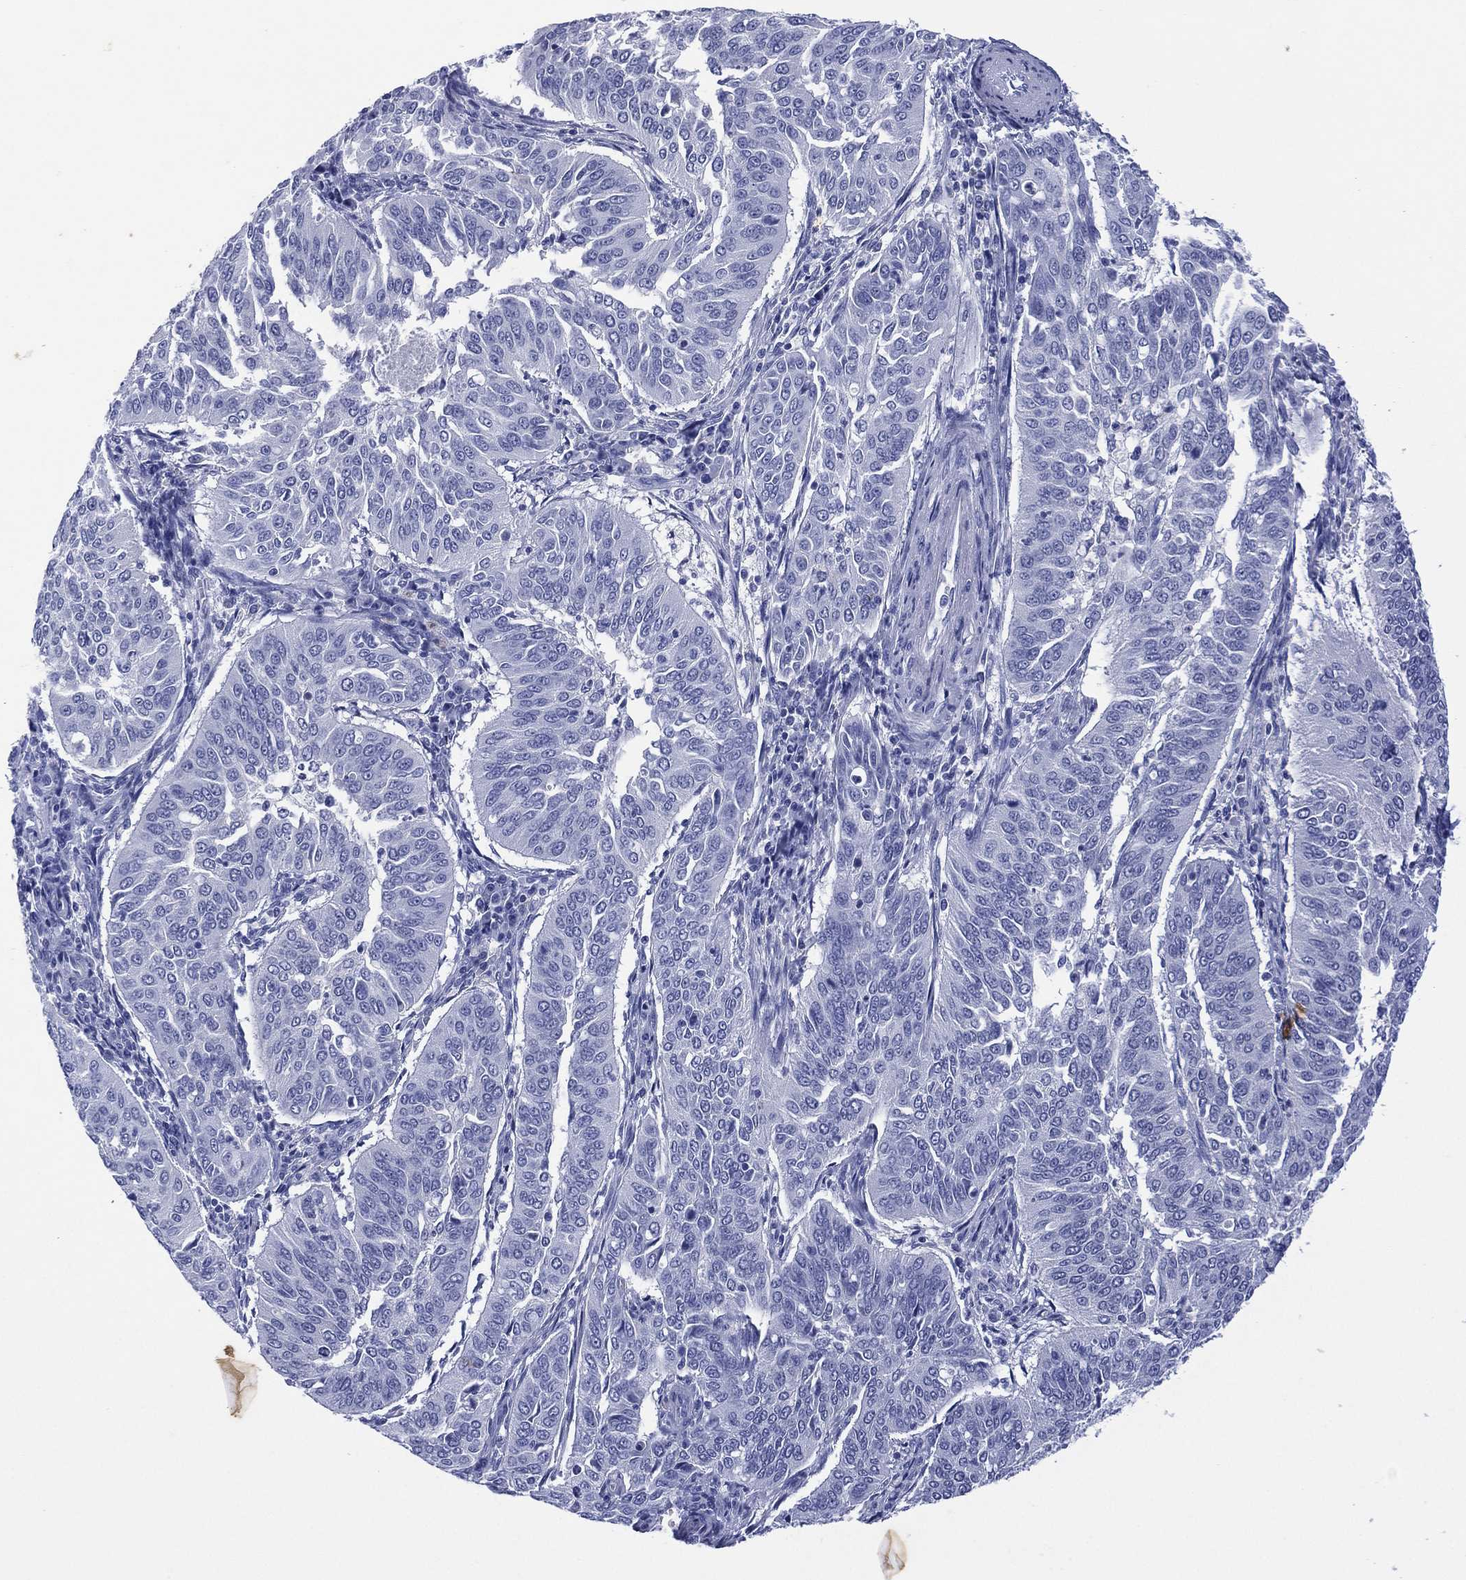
{"staining": {"intensity": "negative", "quantity": "none", "location": "none"}, "tissue": "cervical cancer", "cell_type": "Tumor cells", "image_type": "cancer", "snomed": [{"axis": "morphology", "description": "Normal tissue, NOS"}, {"axis": "morphology", "description": "Squamous cell carcinoma, NOS"}, {"axis": "topography", "description": "Cervix"}], "caption": "The photomicrograph shows no staining of tumor cells in cervical squamous cell carcinoma. Nuclei are stained in blue.", "gene": "DSG1", "patient": {"sex": "female", "age": 39}}